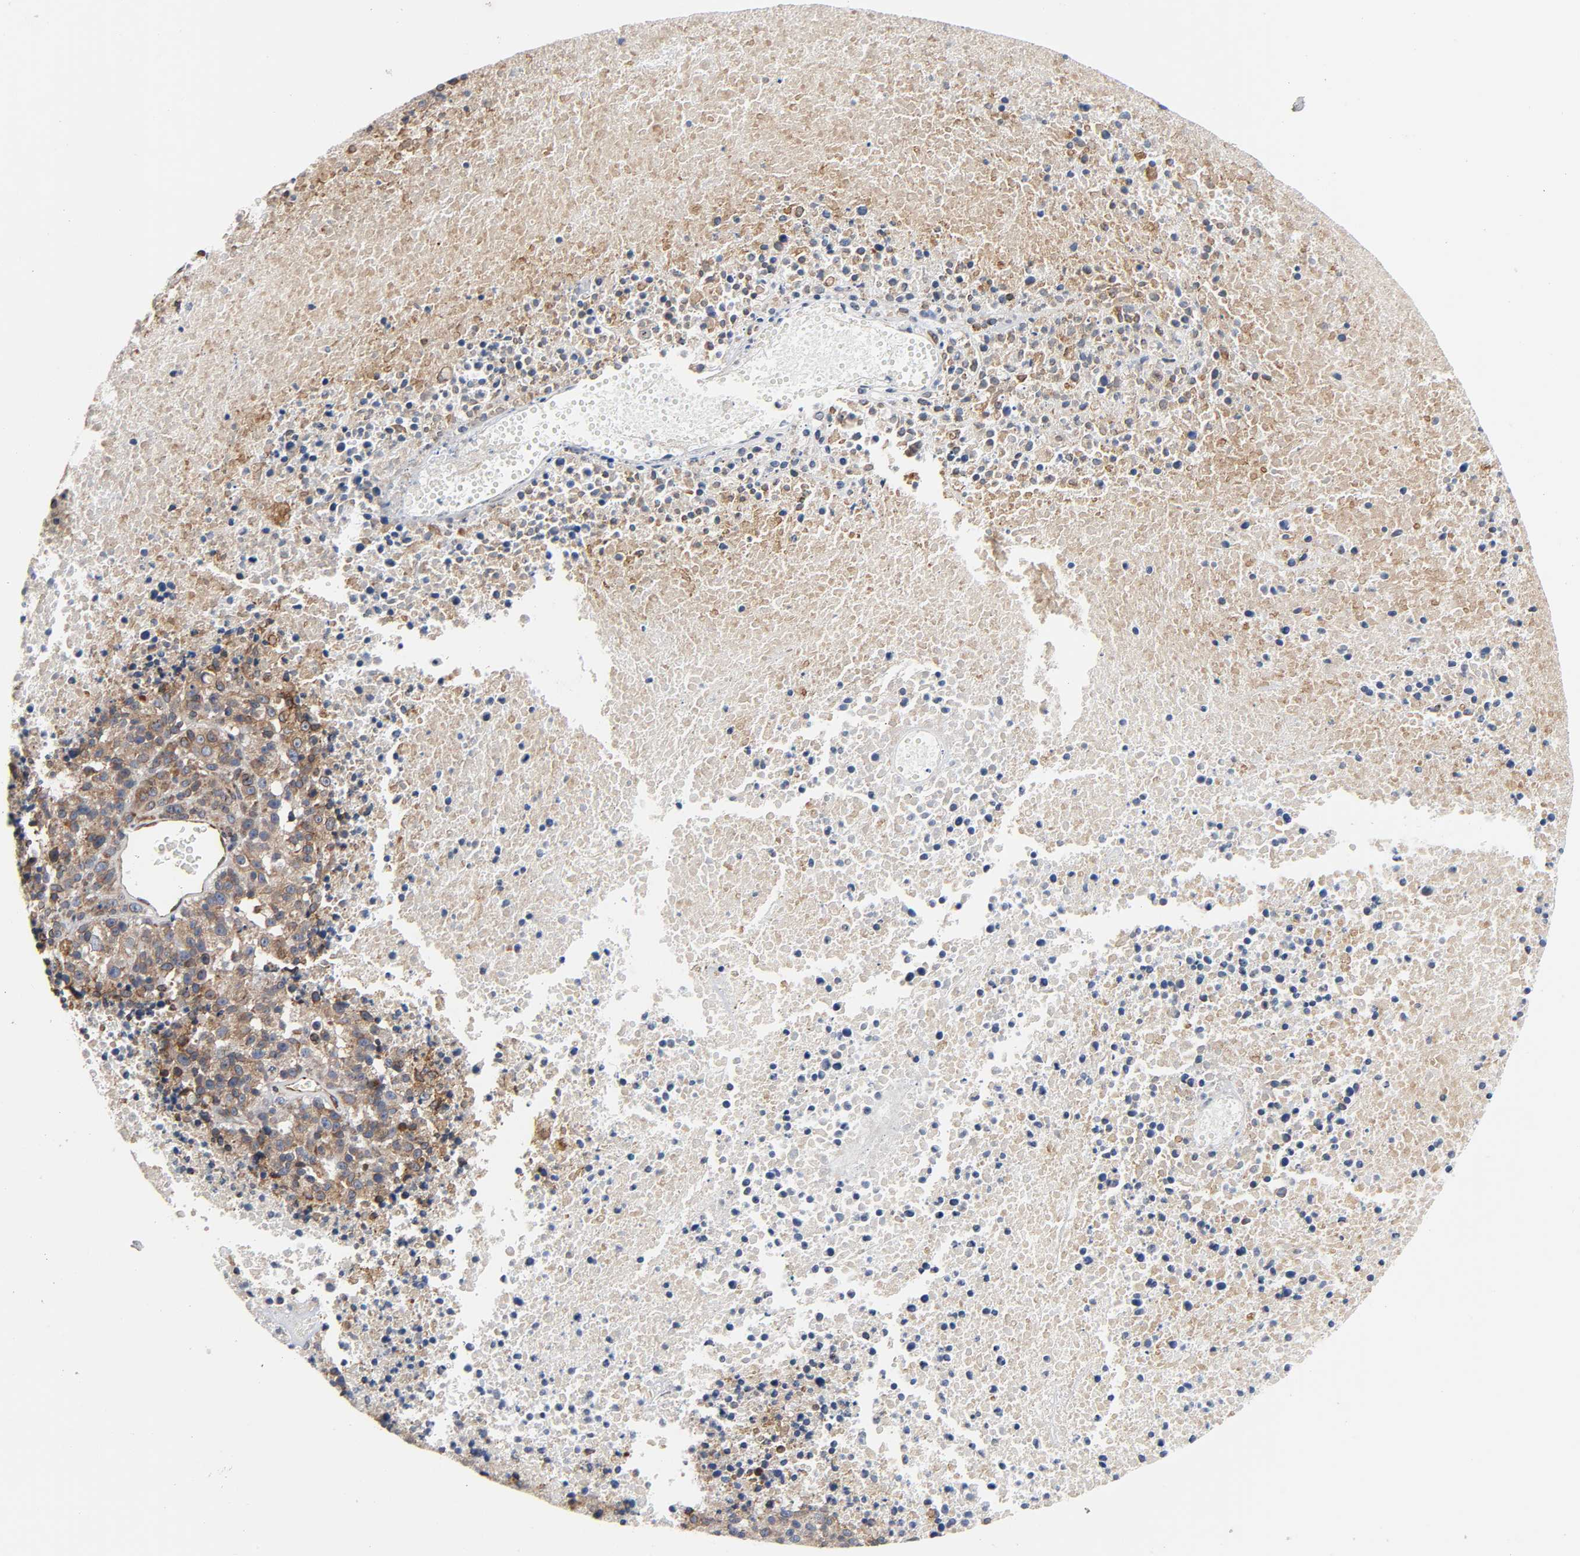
{"staining": {"intensity": "moderate", "quantity": "25%-75%", "location": "cytoplasmic/membranous"}, "tissue": "melanoma", "cell_type": "Tumor cells", "image_type": "cancer", "snomed": [{"axis": "morphology", "description": "Malignant melanoma, Metastatic site"}, {"axis": "topography", "description": "Cerebral cortex"}], "caption": "Malignant melanoma (metastatic site) stained with a brown dye demonstrates moderate cytoplasmic/membranous positive expression in about 25%-75% of tumor cells.", "gene": "ASB6", "patient": {"sex": "female", "age": 52}}